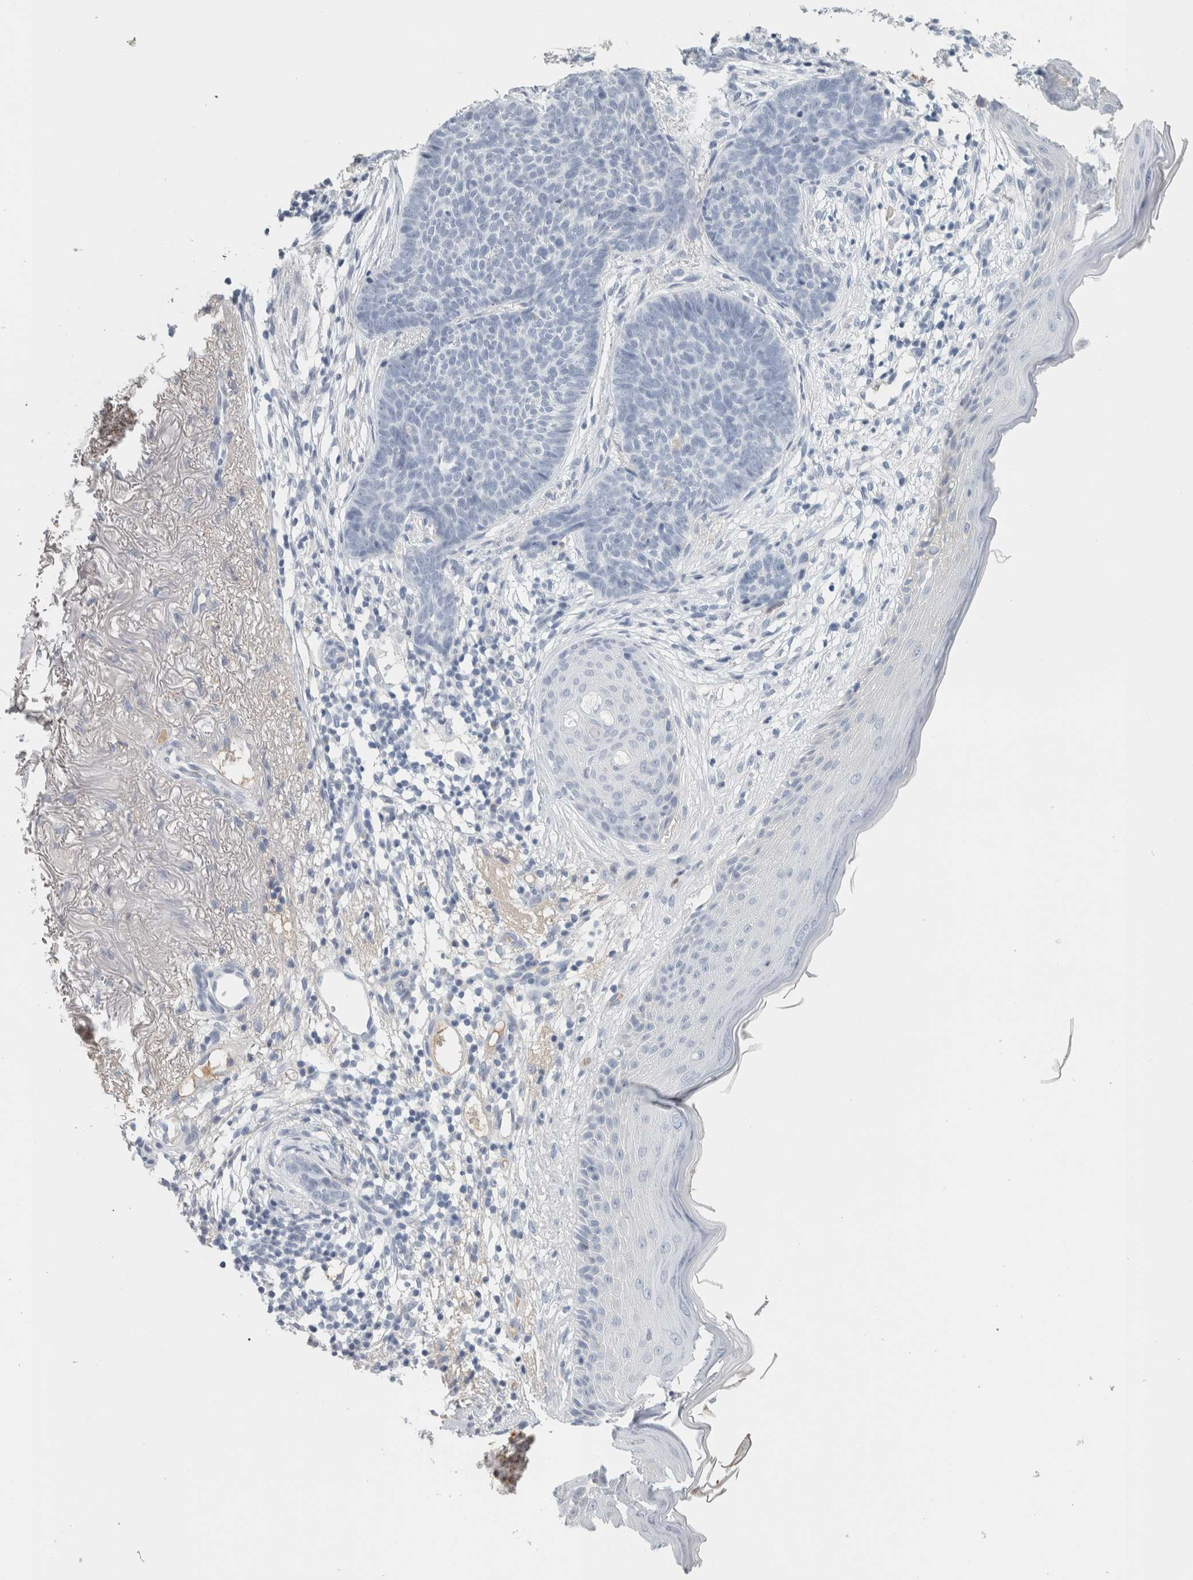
{"staining": {"intensity": "negative", "quantity": "none", "location": "none"}, "tissue": "skin cancer", "cell_type": "Tumor cells", "image_type": "cancer", "snomed": [{"axis": "morphology", "description": "Basal cell carcinoma"}, {"axis": "topography", "description": "Skin"}], "caption": "This histopathology image is of skin cancer stained with immunohistochemistry (IHC) to label a protein in brown with the nuclei are counter-stained blue. There is no staining in tumor cells. (Brightfield microscopy of DAB (3,3'-diaminobenzidine) immunohistochemistry at high magnification).", "gene": "TSPAN8", "patient": {"sex": "female", "age": 70}}